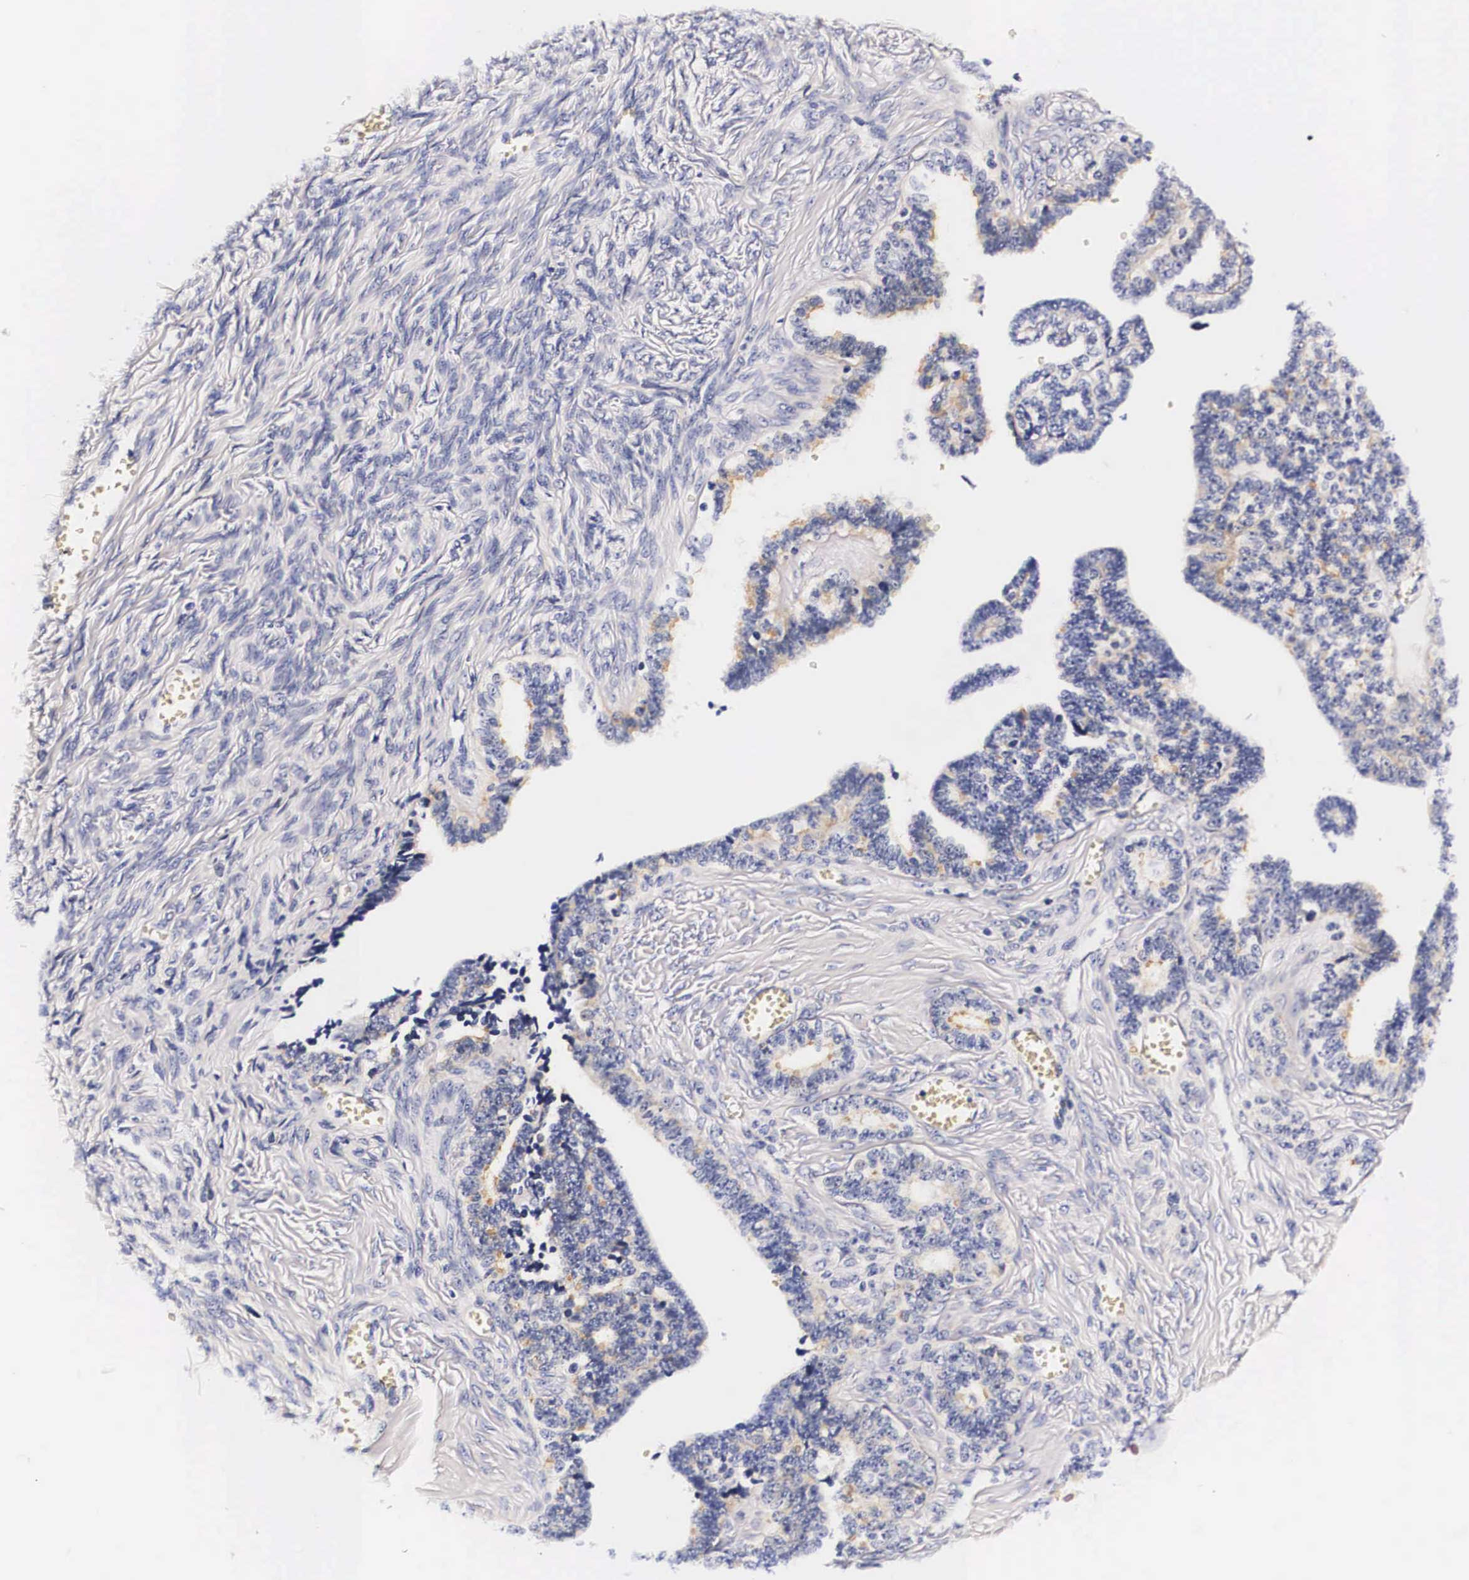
{"staining": {"intensity": "negative", "quantity": "none", "location": "none"}, "tissue": "ovarian cancer", "cell_type": "Tumor cells", "image_type": "cancer", "snomed": [{"axis": "morphology", "description": "Cystadenocarcinoma, serous, NOS"}, {"axis": "topography", "description": "Ovary"}], "caption": "There is no significant expression in tumor cells of ovarian cancer.", "gene": "PHETA2", "patient": {"sex": "female", "age": 71}}